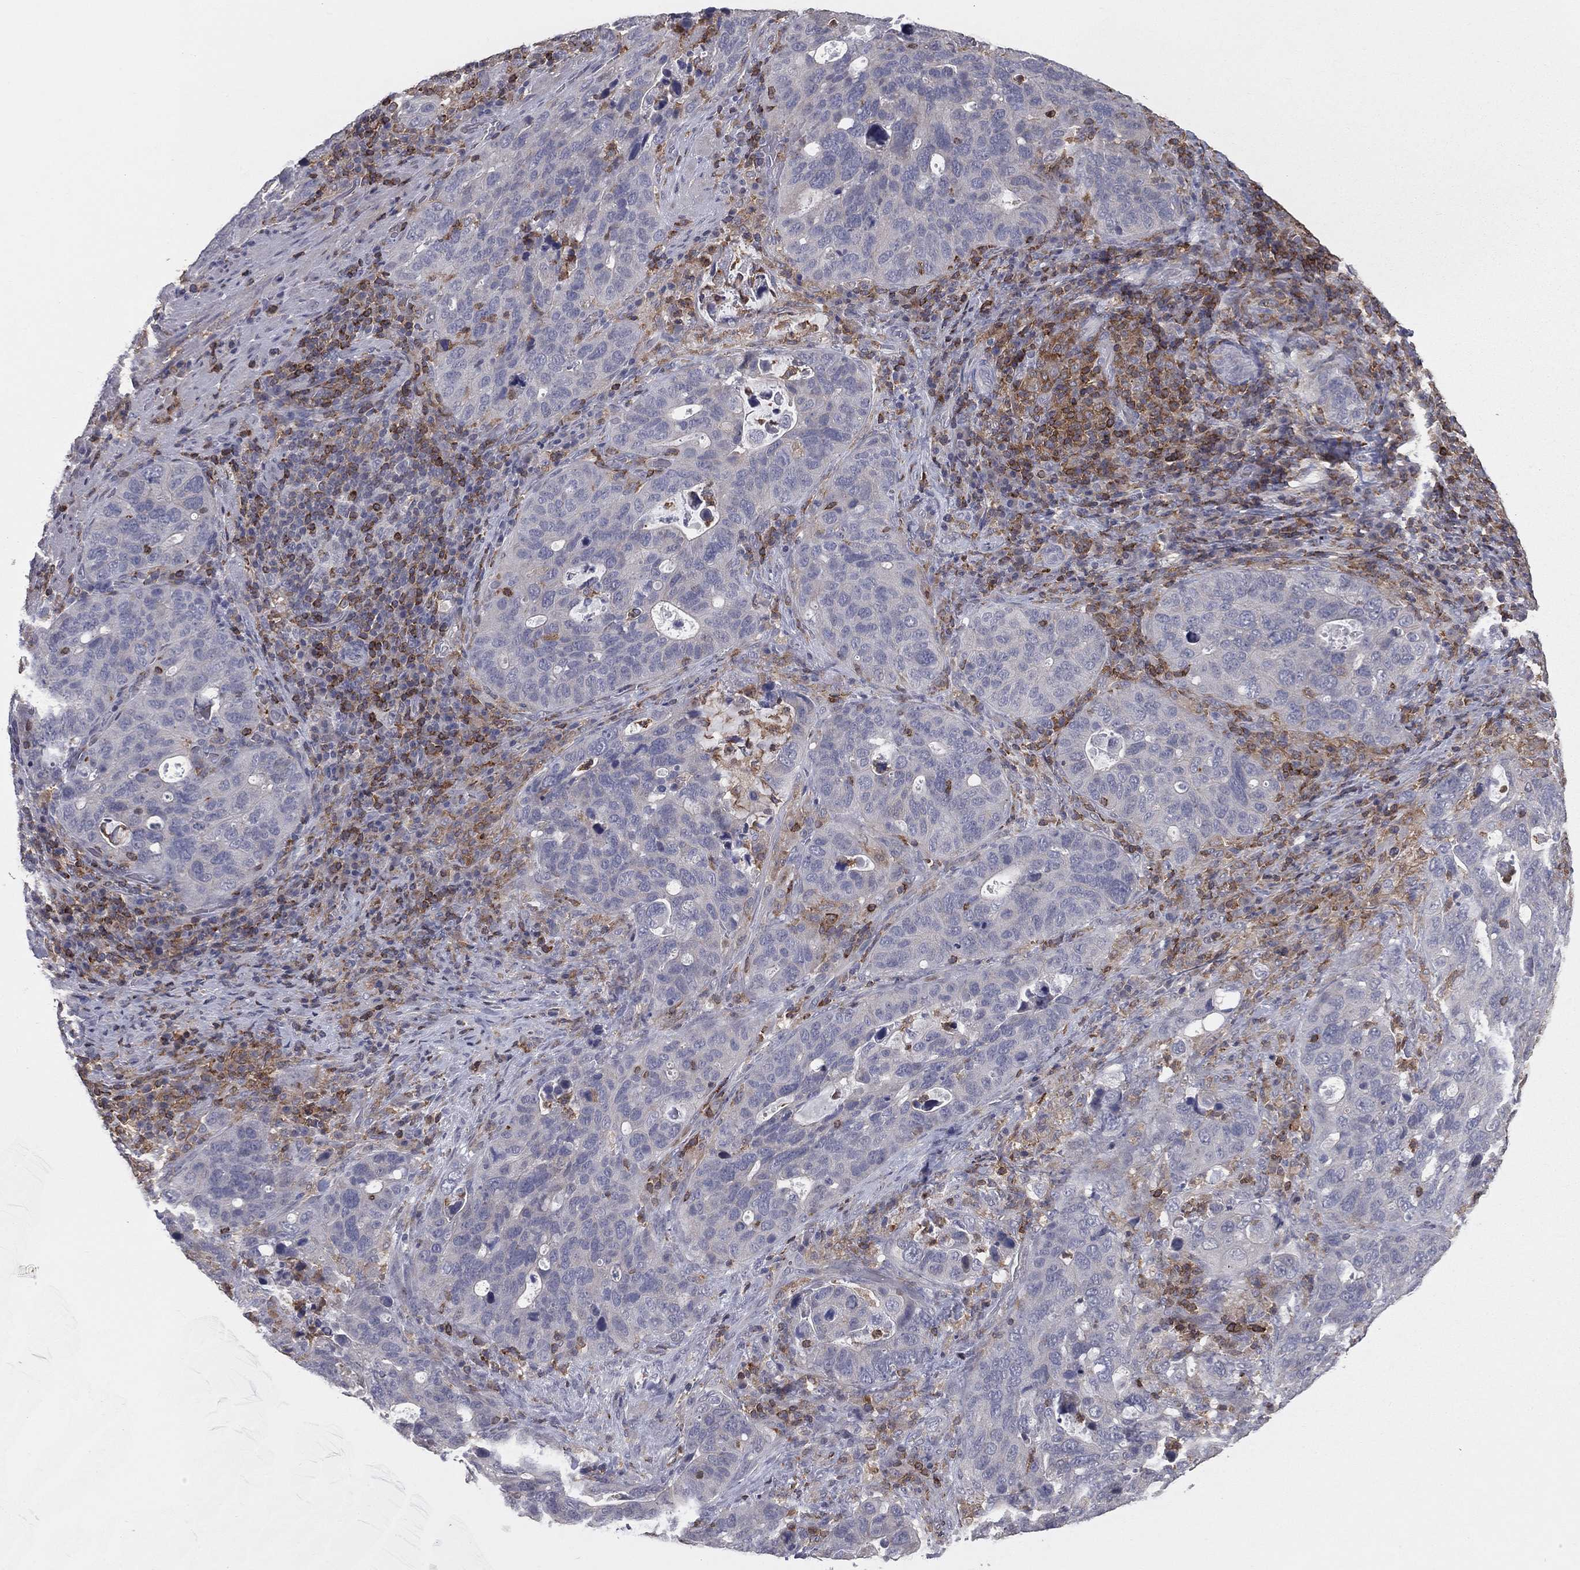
{"staining": {"intensity": "negative", "quantity": "none", "location": "none"}, "tissue": "stomach cancer", "cell_type": "Tumor cells", "image_type": "cancer", "snomed": [{"axis": "morphology", "description": "Adenocarcinoma, NOS"}, {"axis": "topography", "description": "Stomach"}], "caption": "IHC micrograph of human stomach adenocarcinoma stained for a protein (brown), which demonstrates no staining in tumor cells.", "gene": "PSTPIP1", "patient": {"sex": "male", "age": 54}}